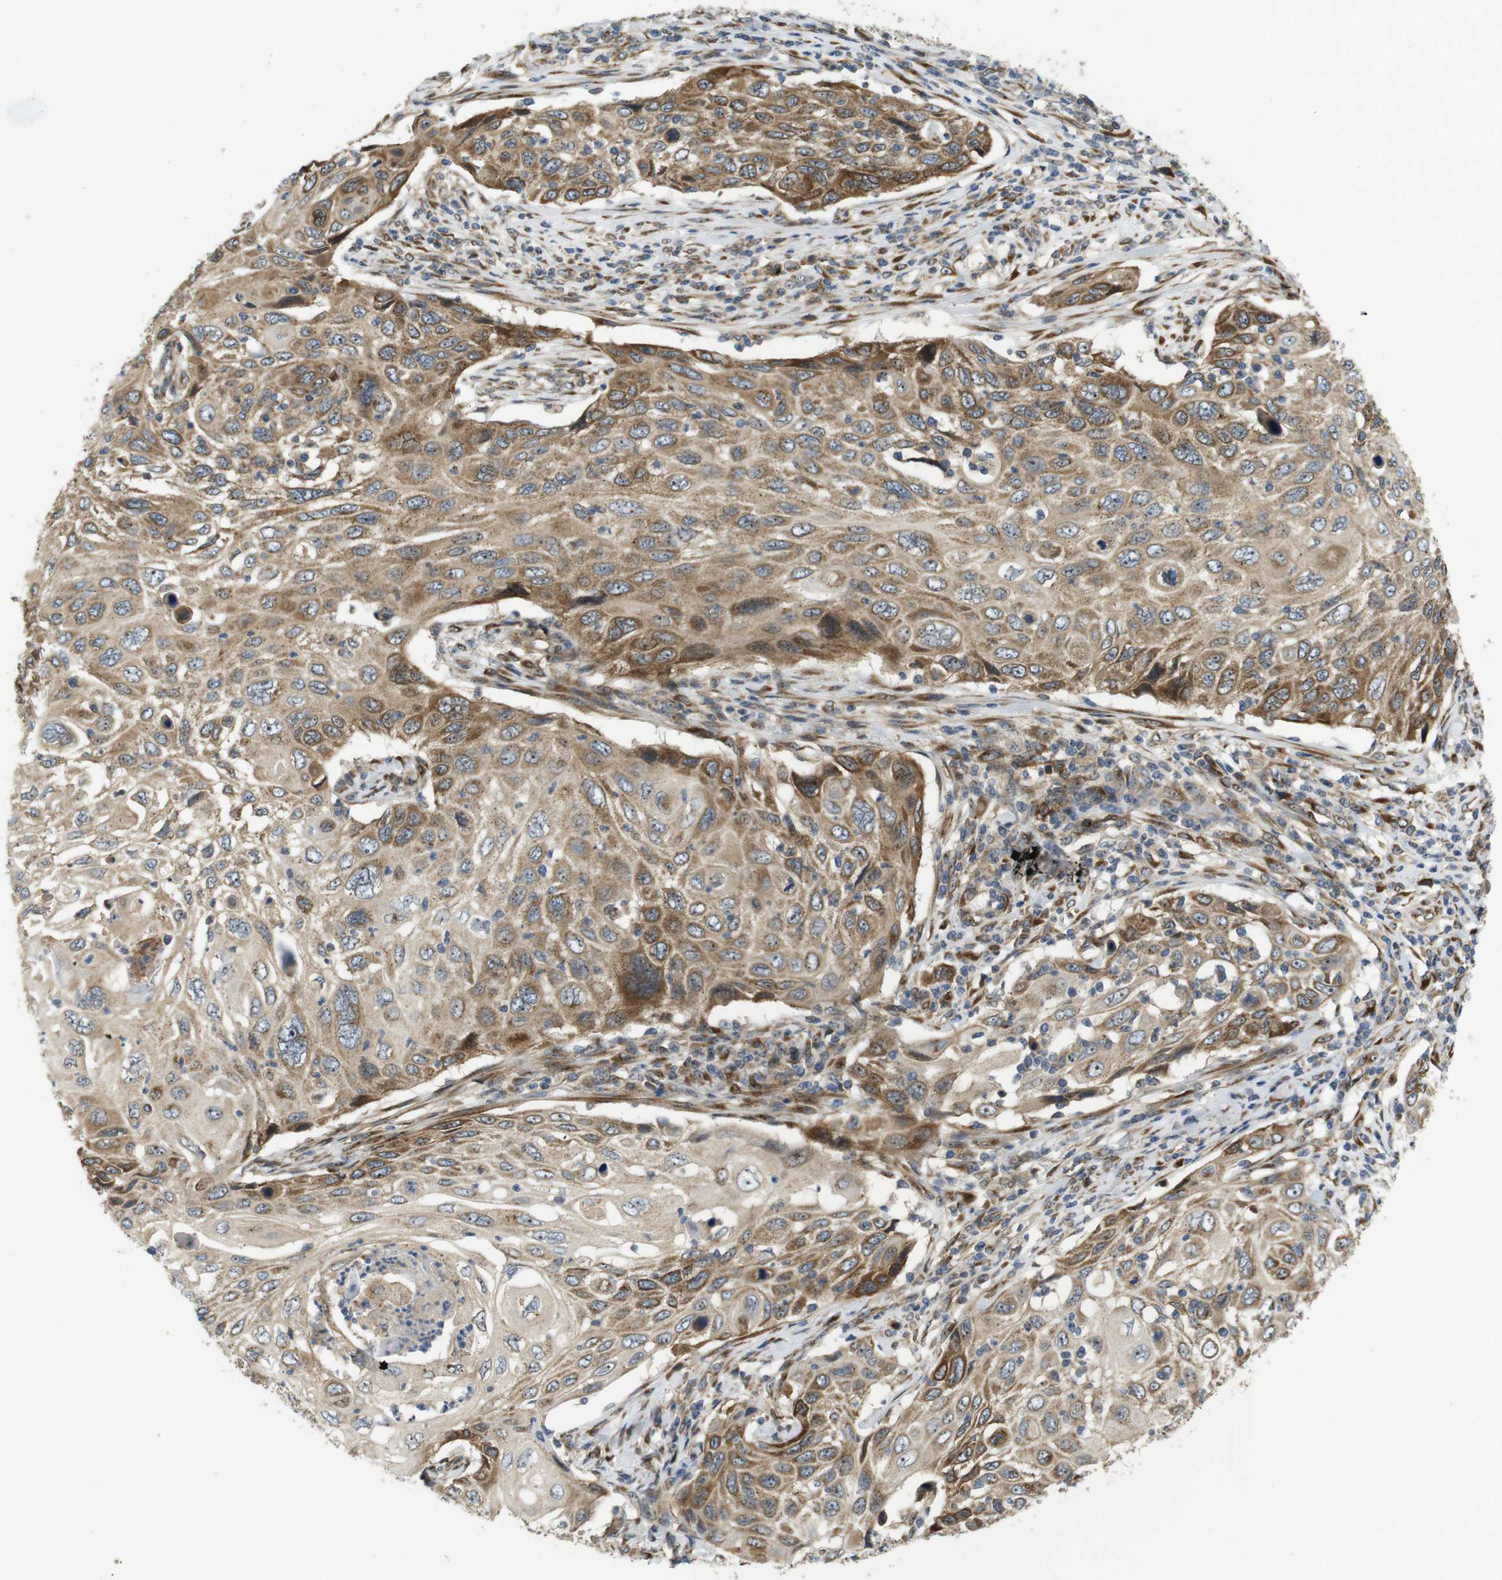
{"staining": {"intensity": "moderate", "quantity": ">75%", "location": "cytoplasmic/membranous"}, "tissue": "cervical cancer", "cell_type": "Tumor cells", "image_type": "cancer", "snomed": [{"axis": "morphology", "description": "Squamous cell carcinoma, NOS"}, {"axis": "topography", "description": "Cervix"}], "caption": "High-magnification brightfield microscopy of cervical cancer (squamous cell carcinoma) stained with DAB (brown) and counterstained with hematoxylin (blue). tumor cells exhibit moderate cytoplasmic/membranous staining is present in approximately>75% of cells.", "gene": "TMEM143", "patient": {"sex": "female", "age": 70}}